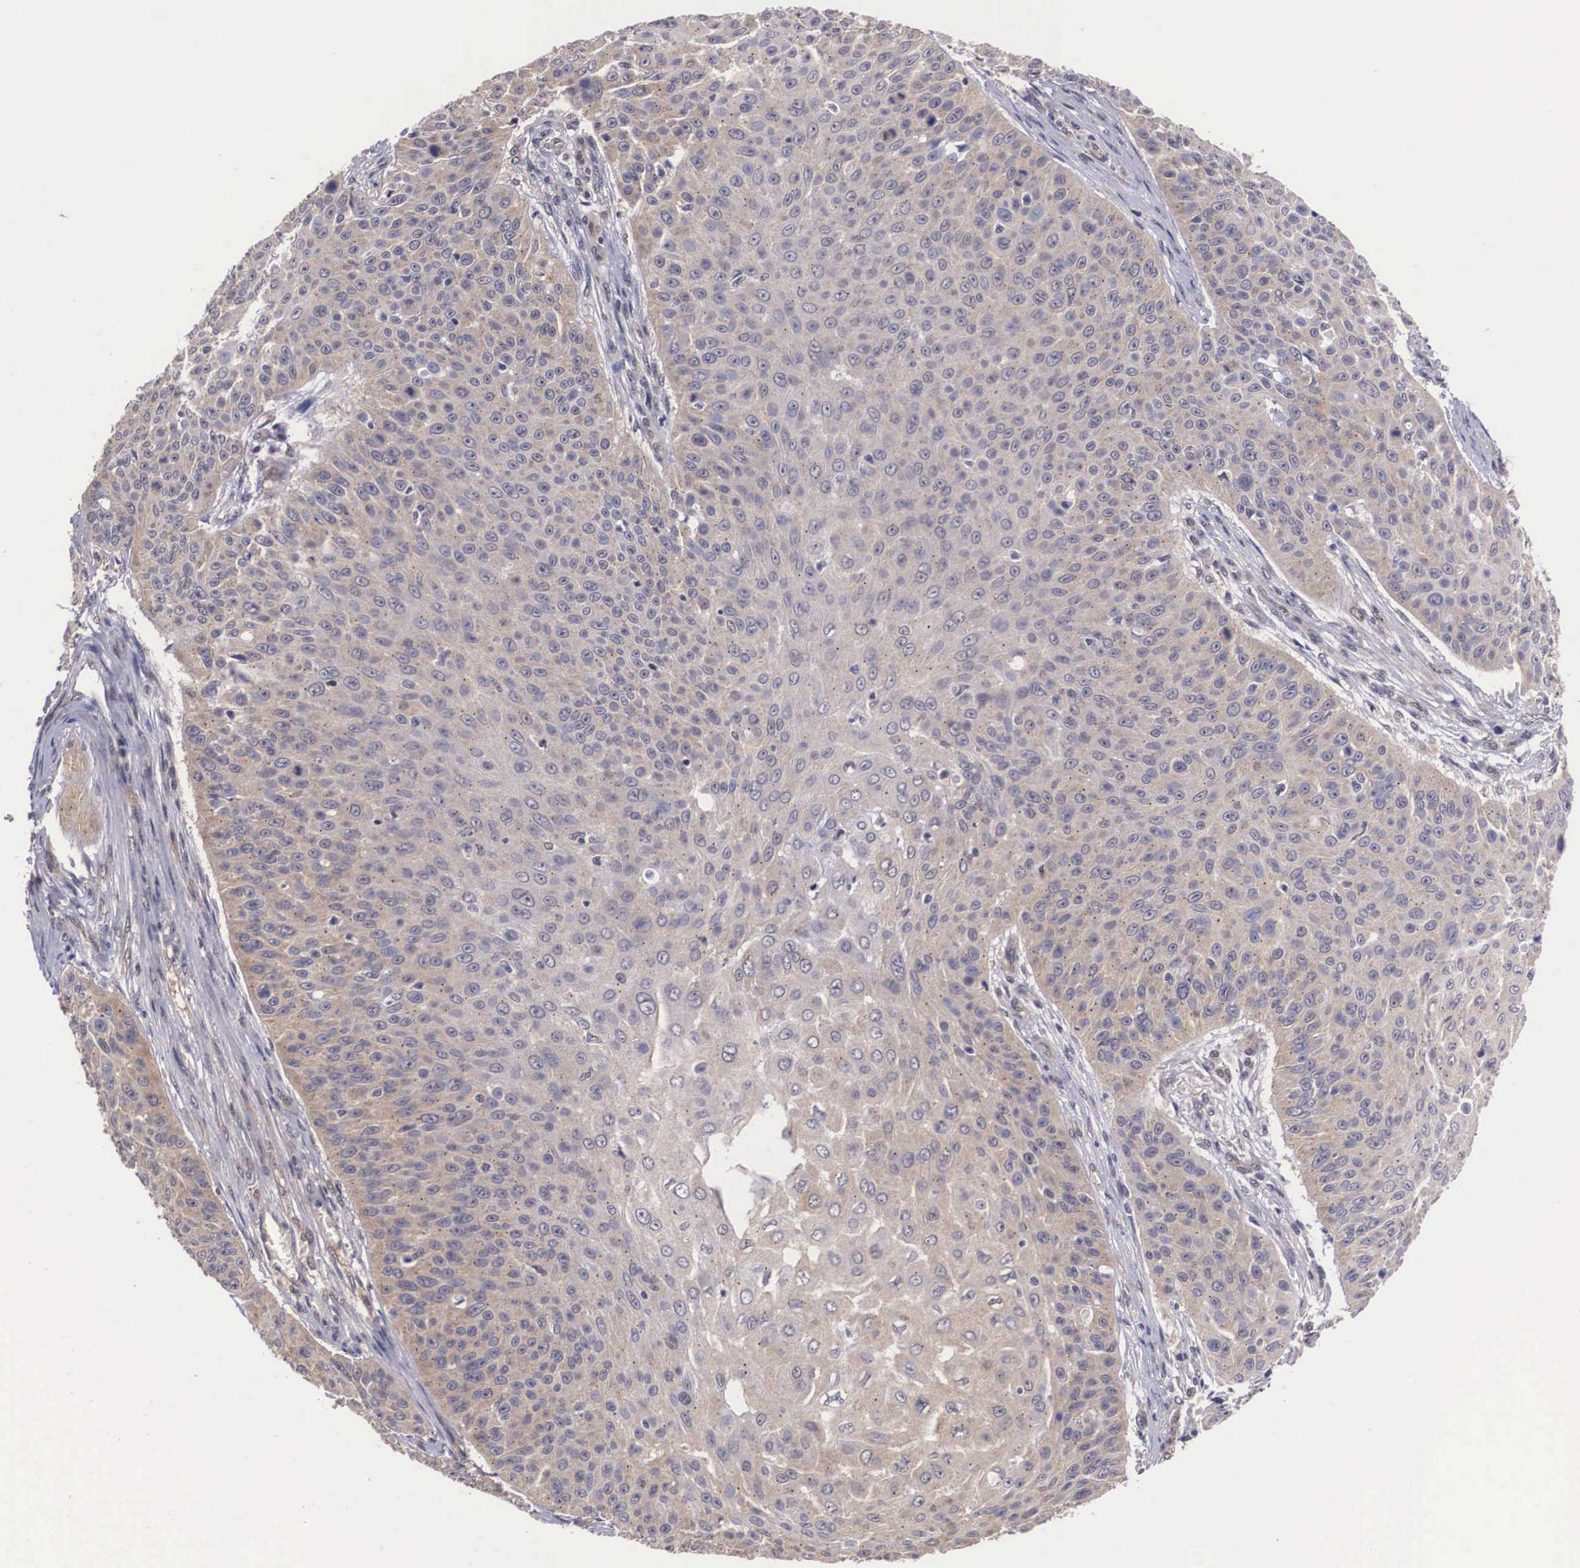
{"staining": {"intensity": "weak", "quantity": "<25%", "location": "cytoplasmic/membranous"}, "tissue": "skin cancer", "cell_type": "Tumor cells", "image_type": "cancer", "snomed": [{"axis": "morphology", "description": "Squamous cell carcinoma, NOS"}, {"axis": "topography", "description": "Skin"}], "caption": "Micrograph shows no significant protein staining in tumor cells of squamous cell carcinoma (skin).", "gene": "OTX2", "patient": {"sex": "male", "age": 82}}